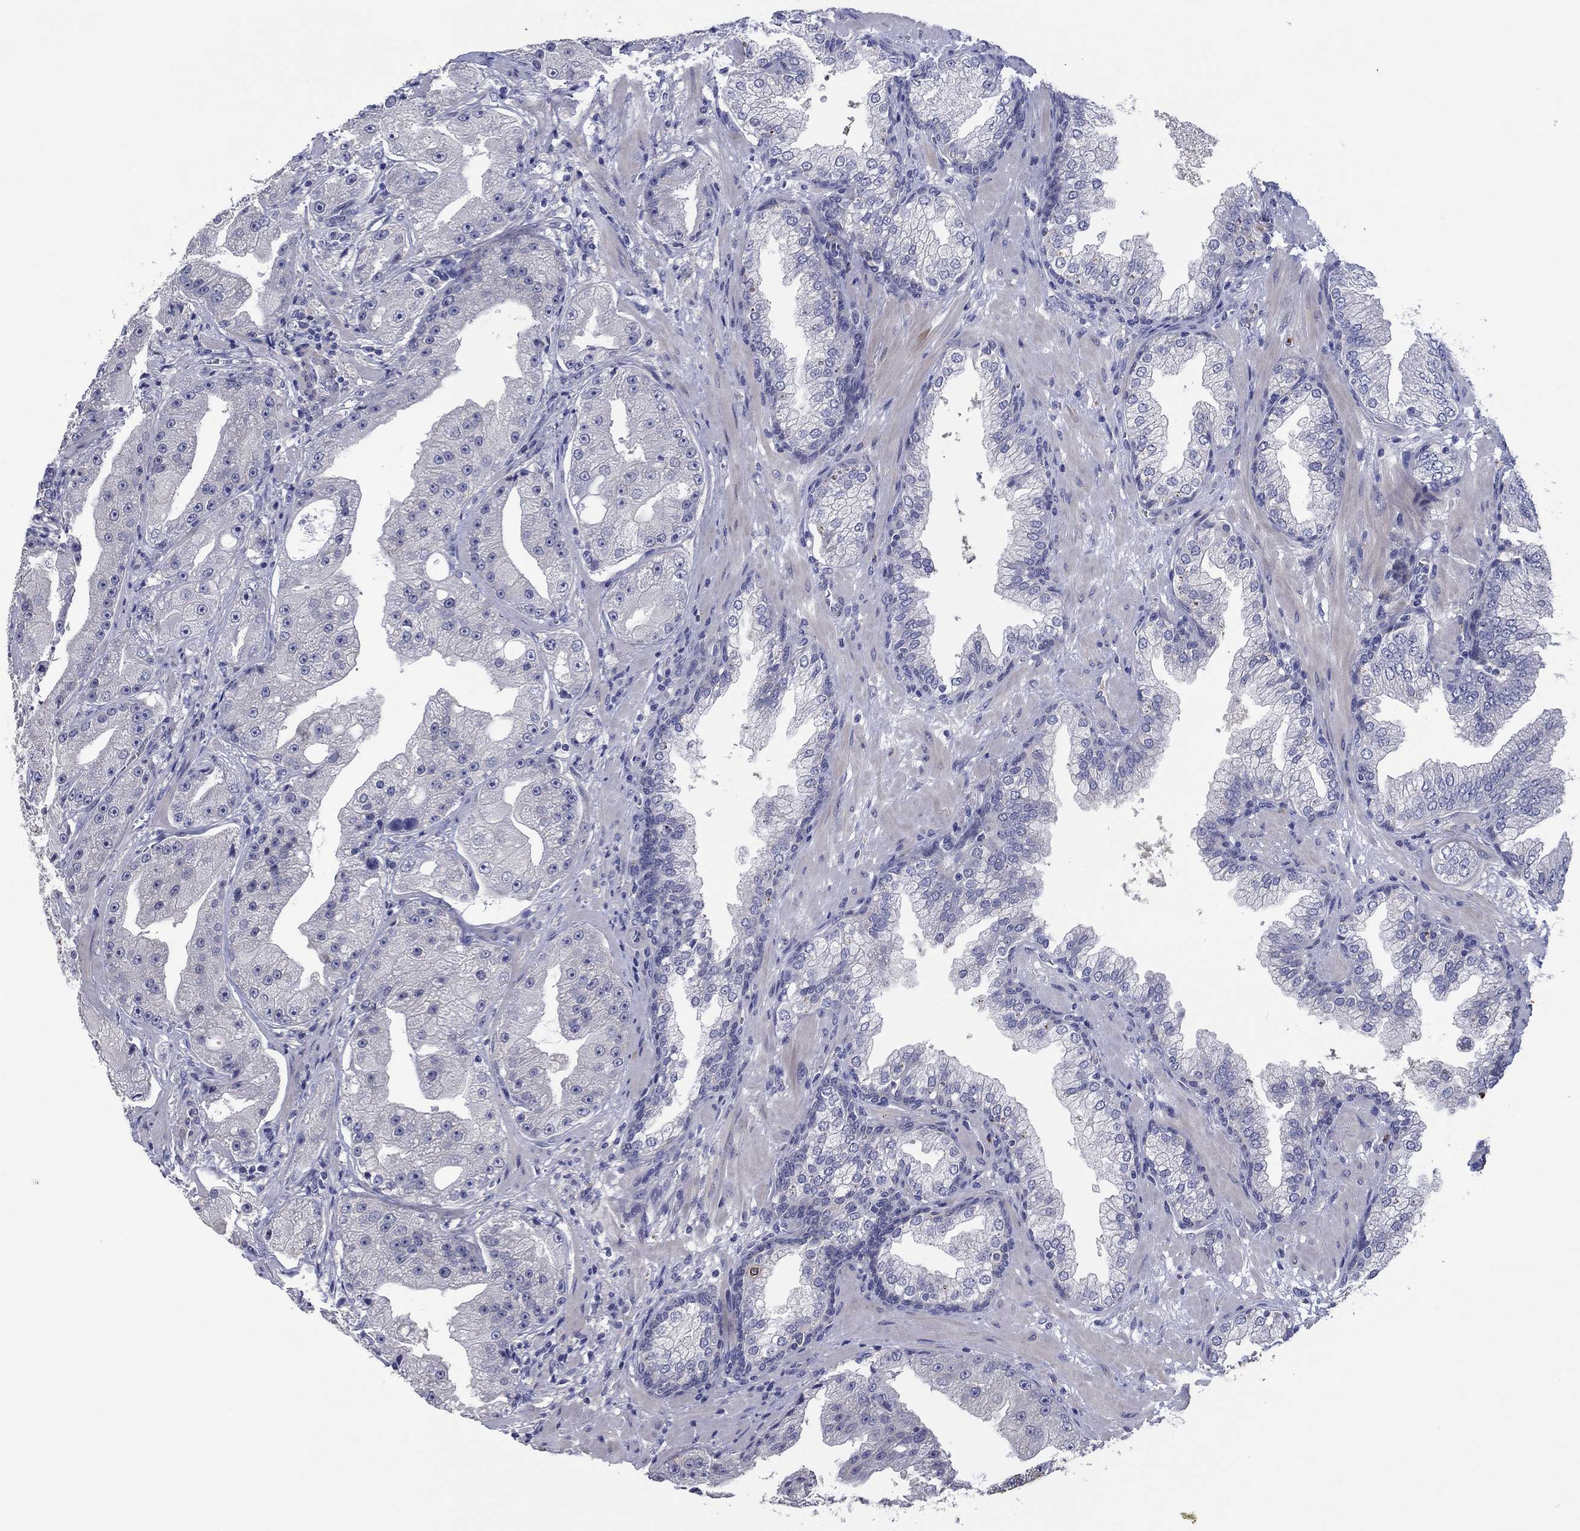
{"staining": {"intensity": "negative", "quantity": "none", "location": "none"}, "tissue": "prostate cancer", "cell_type": "Tumor cells", "image_type": "cancer", "snomed": [{"axis": "morphology", "description": "Adenocarcinoma, Low grade"}, {"axis": "topography", "description": "Prostate"}], "caption": "Immunohistochemistry of human prostate cancer displays no staining in tumor cells.", "gene": "HDC", "patient": {"sex": "male", "age": 62}}